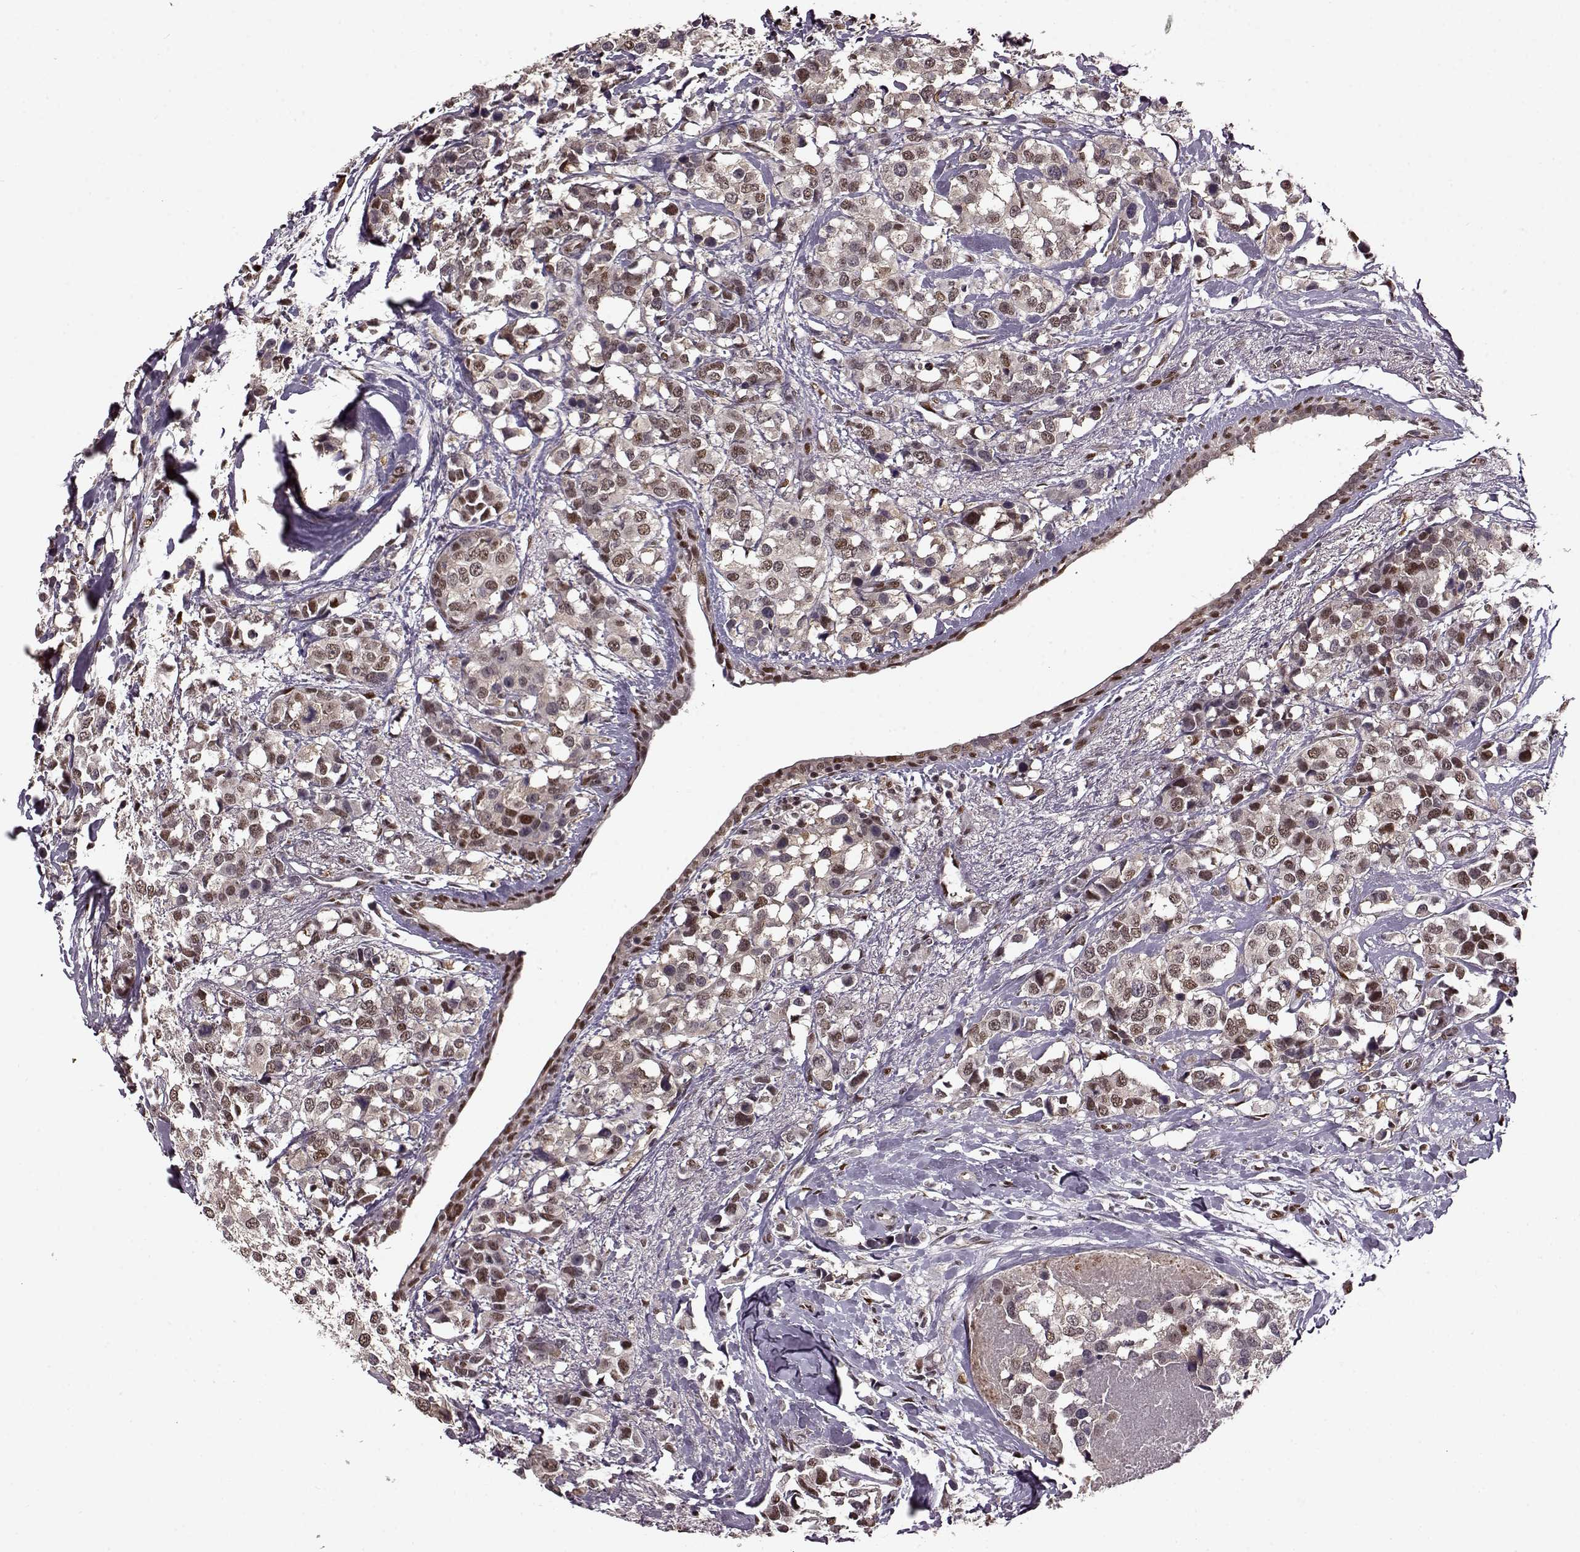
{"staining": {"intensity": "moderate", "quantity": "<25%", "location": "nuclear"}, "tissue": "breast cancer", "cell_type": "Tumor cells", "image_type": "cancer", "snomed": [{"axis": "morphology", "description": "Lobular carcinoma"}, {"axis": "topography", "description": "Breast"}], "caption": "Protein staining of breast lobular carcinoma tissue shows moderate nuclear expression in about <25% of tumor cells. Immunohistochemistry (ihc) stains the protein in brown and the nuclei are stained blue.", "gene": "FTO", "patient": {"sex": "female", "age": 59}}